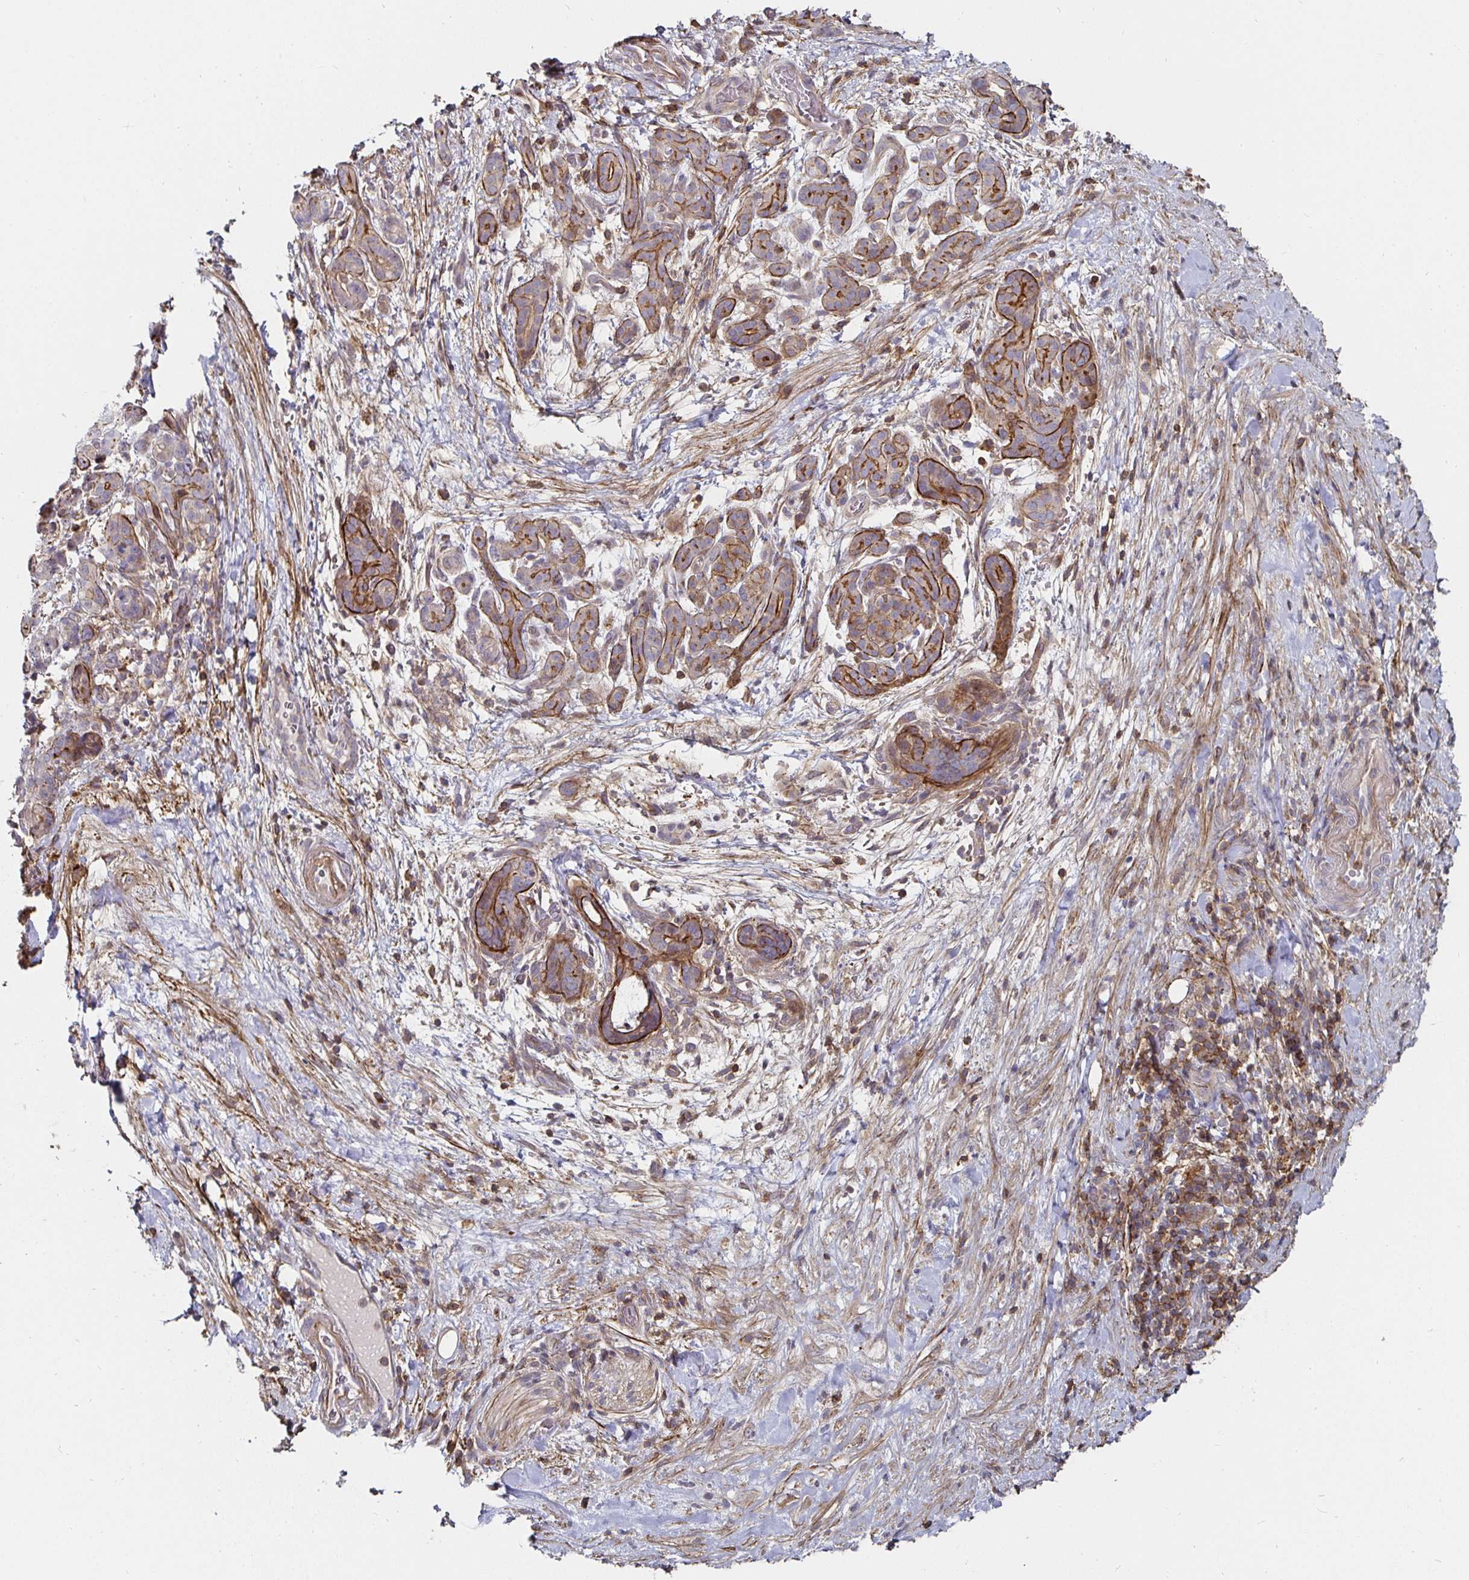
{"staining": {"intensity": "moderate", "quantity": ">75%", "location": "cytoplasmic/membranous"}, "tissue": "pancreatic cancer", "cell_type": "Tumor cells", "image_type": "cancer", "snomed": [{"axis": "morphology", "description": "Adenocarcinoma, NOS"}, {"axis": "topography", "description": "Pancreas"}], "caption": "IHC micrograph of neoplastic tissue: human pancreatic adenocarcinoma stained using IHC demonstrates medium levels of moderate protein expression localized specifically in the cytoplasmic/membranous of tumor cells, appearing as a cytoplasmic/membranous brown color.", "gene": "GJA4", "patient": {"sex": "male", "age": 44}}